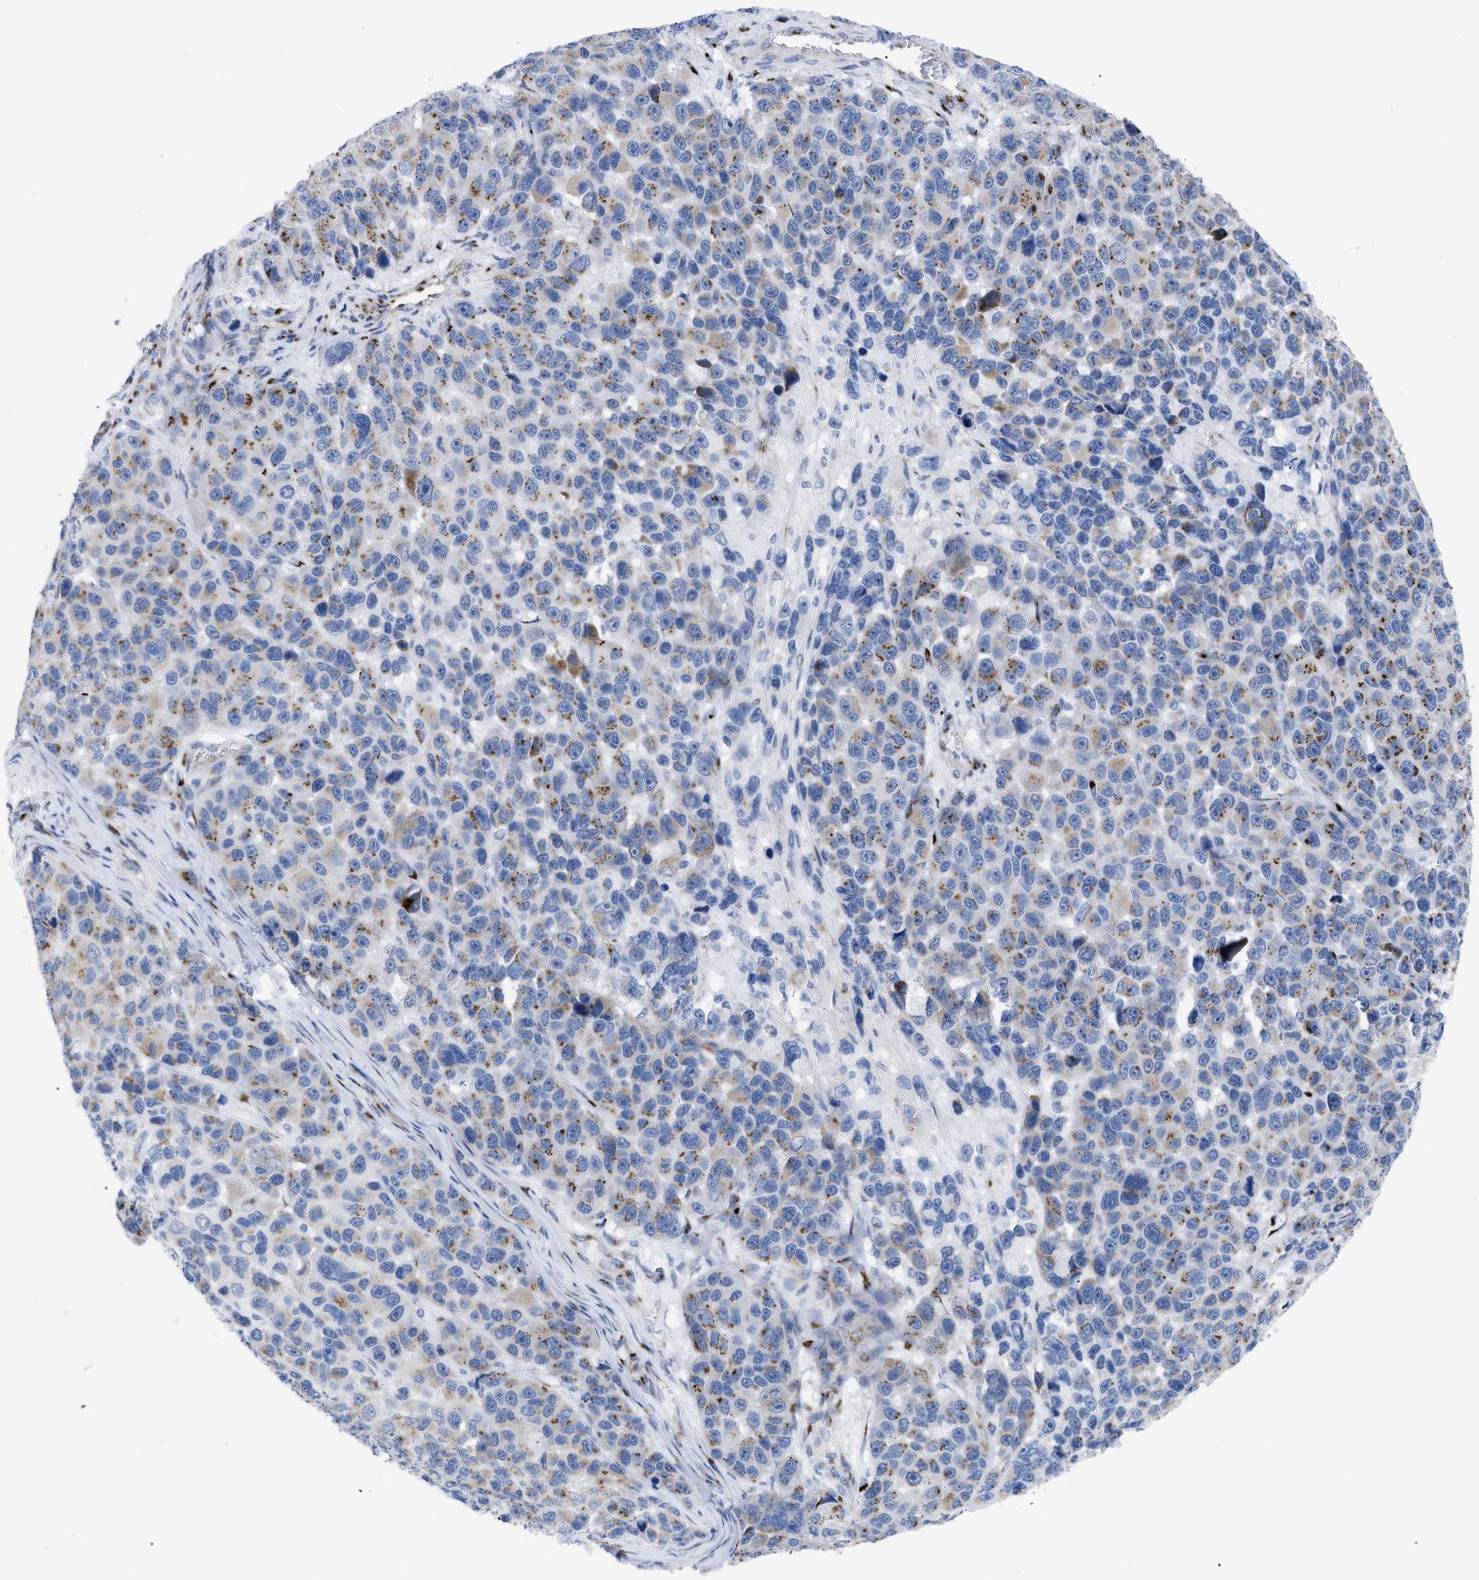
{"staining": {"intensity": "moderate", "quantity": "25%-75%", "location": "cytoplasmic/membranous"}, "tissue": "melanoma", "cell_type": "Tumor cells", "image_type": "cancer", "snomed": [{"axis": "morphology", "description": "Malignant melanoma, NOS"}, {"axis": "topography", "description": "Skin"}], "caption": "Protein expression analysis of melanoma displays moderate cytoplasmic/membranous expression in approximately 25%-75% of tumor cells.", "gene": "TMEM17", "patient": {"sex": "male", "age": 53}}